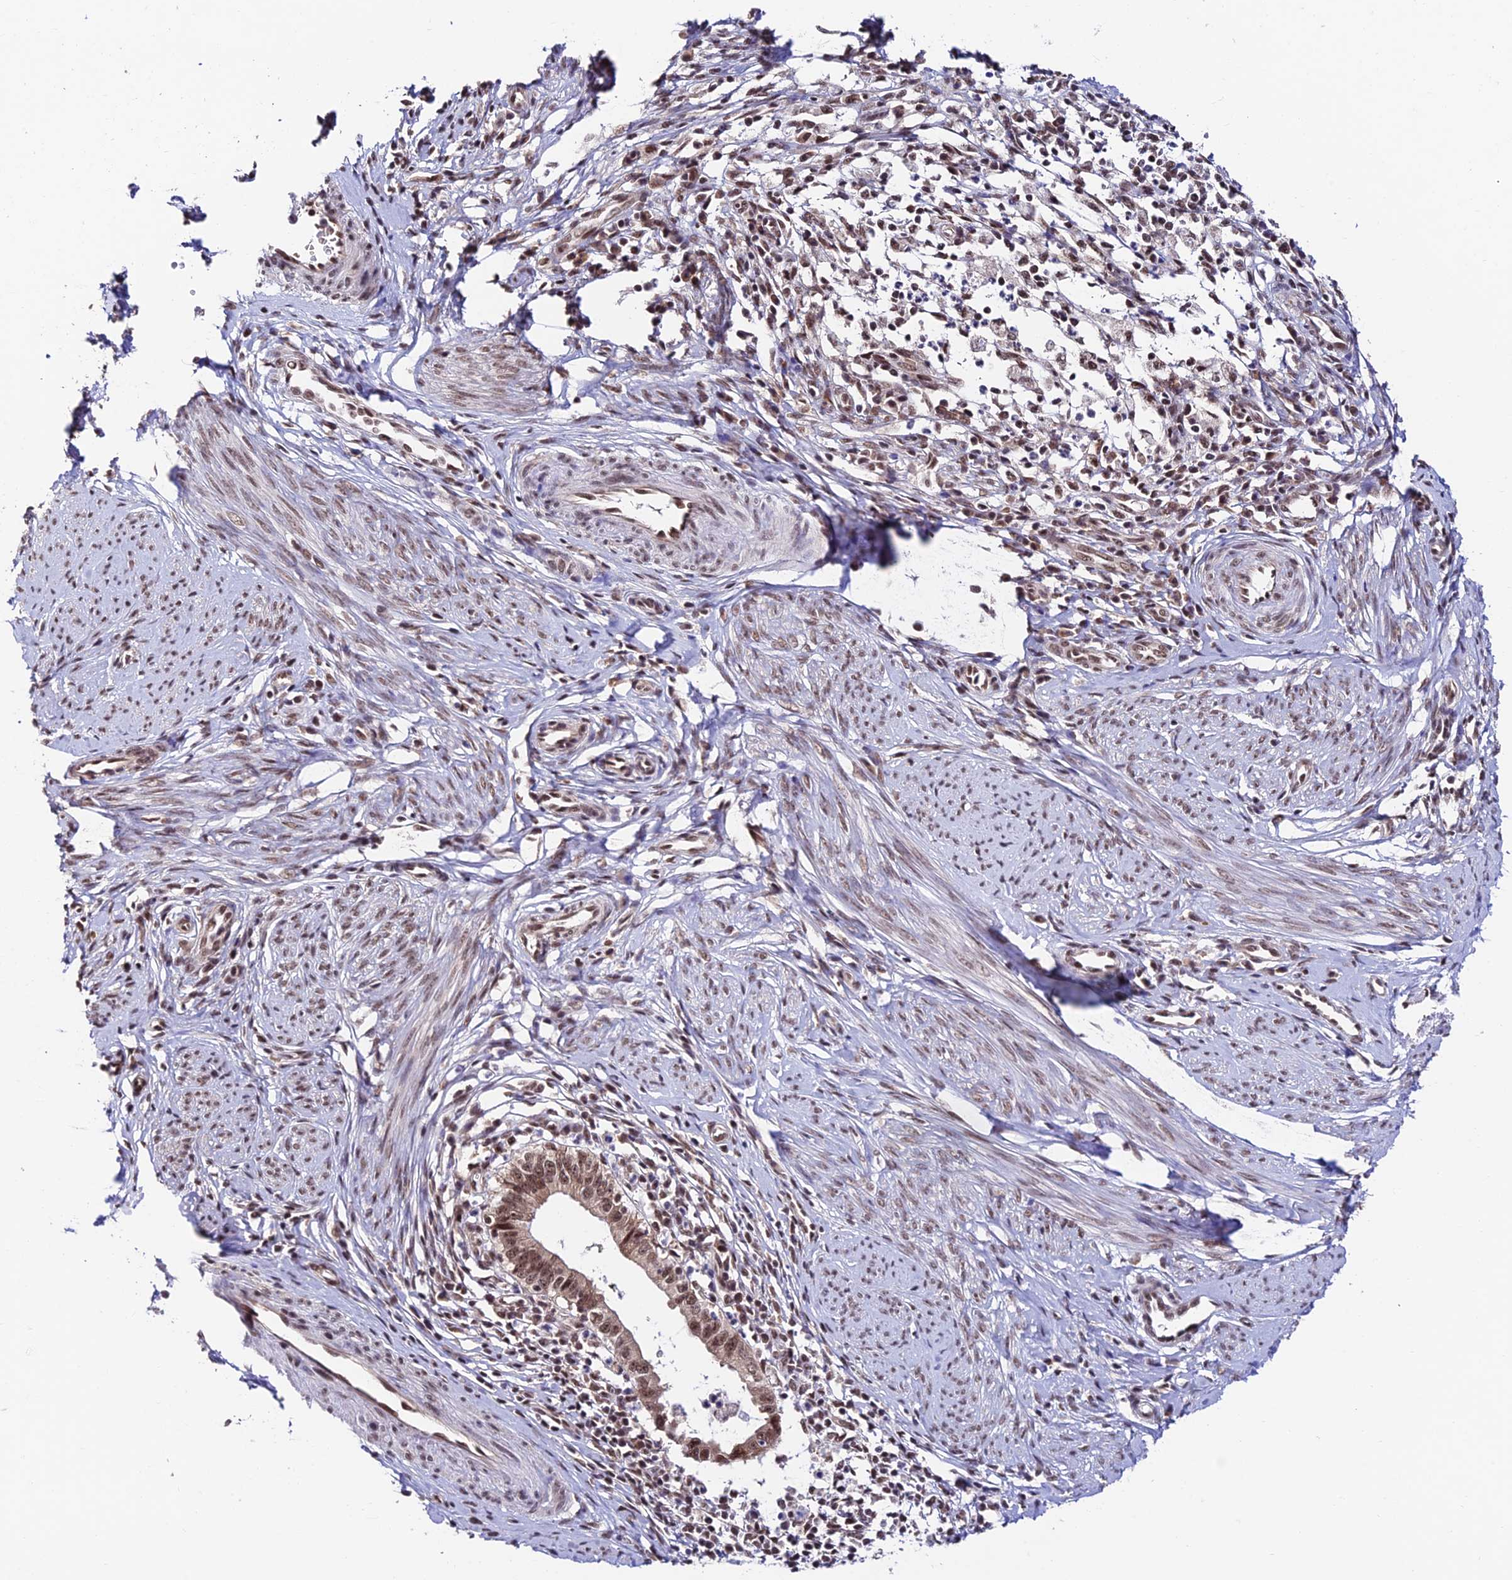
{"staining": {"intensity": "moderate", "quantity": ">75%", "location": "nuclear"}, "tissue": "cervical cancer", "cell_type": "Tumor cells", "image_type": "cancer", "snomed": [{"axis": "morphology", "description": "Adenocarcinoma, NOS"}, {"axis": "topography", "description": "Cervix"}], "caption": "DAB (3,3'-diaminobenzidine) immunohistochemical staining of human cervical adenocarcinoma displays moderate nuclear protein staining in approximately >75% of tumor cells.", "gene": "RBM42", "patient": {"sex": "female", "age": 36}}